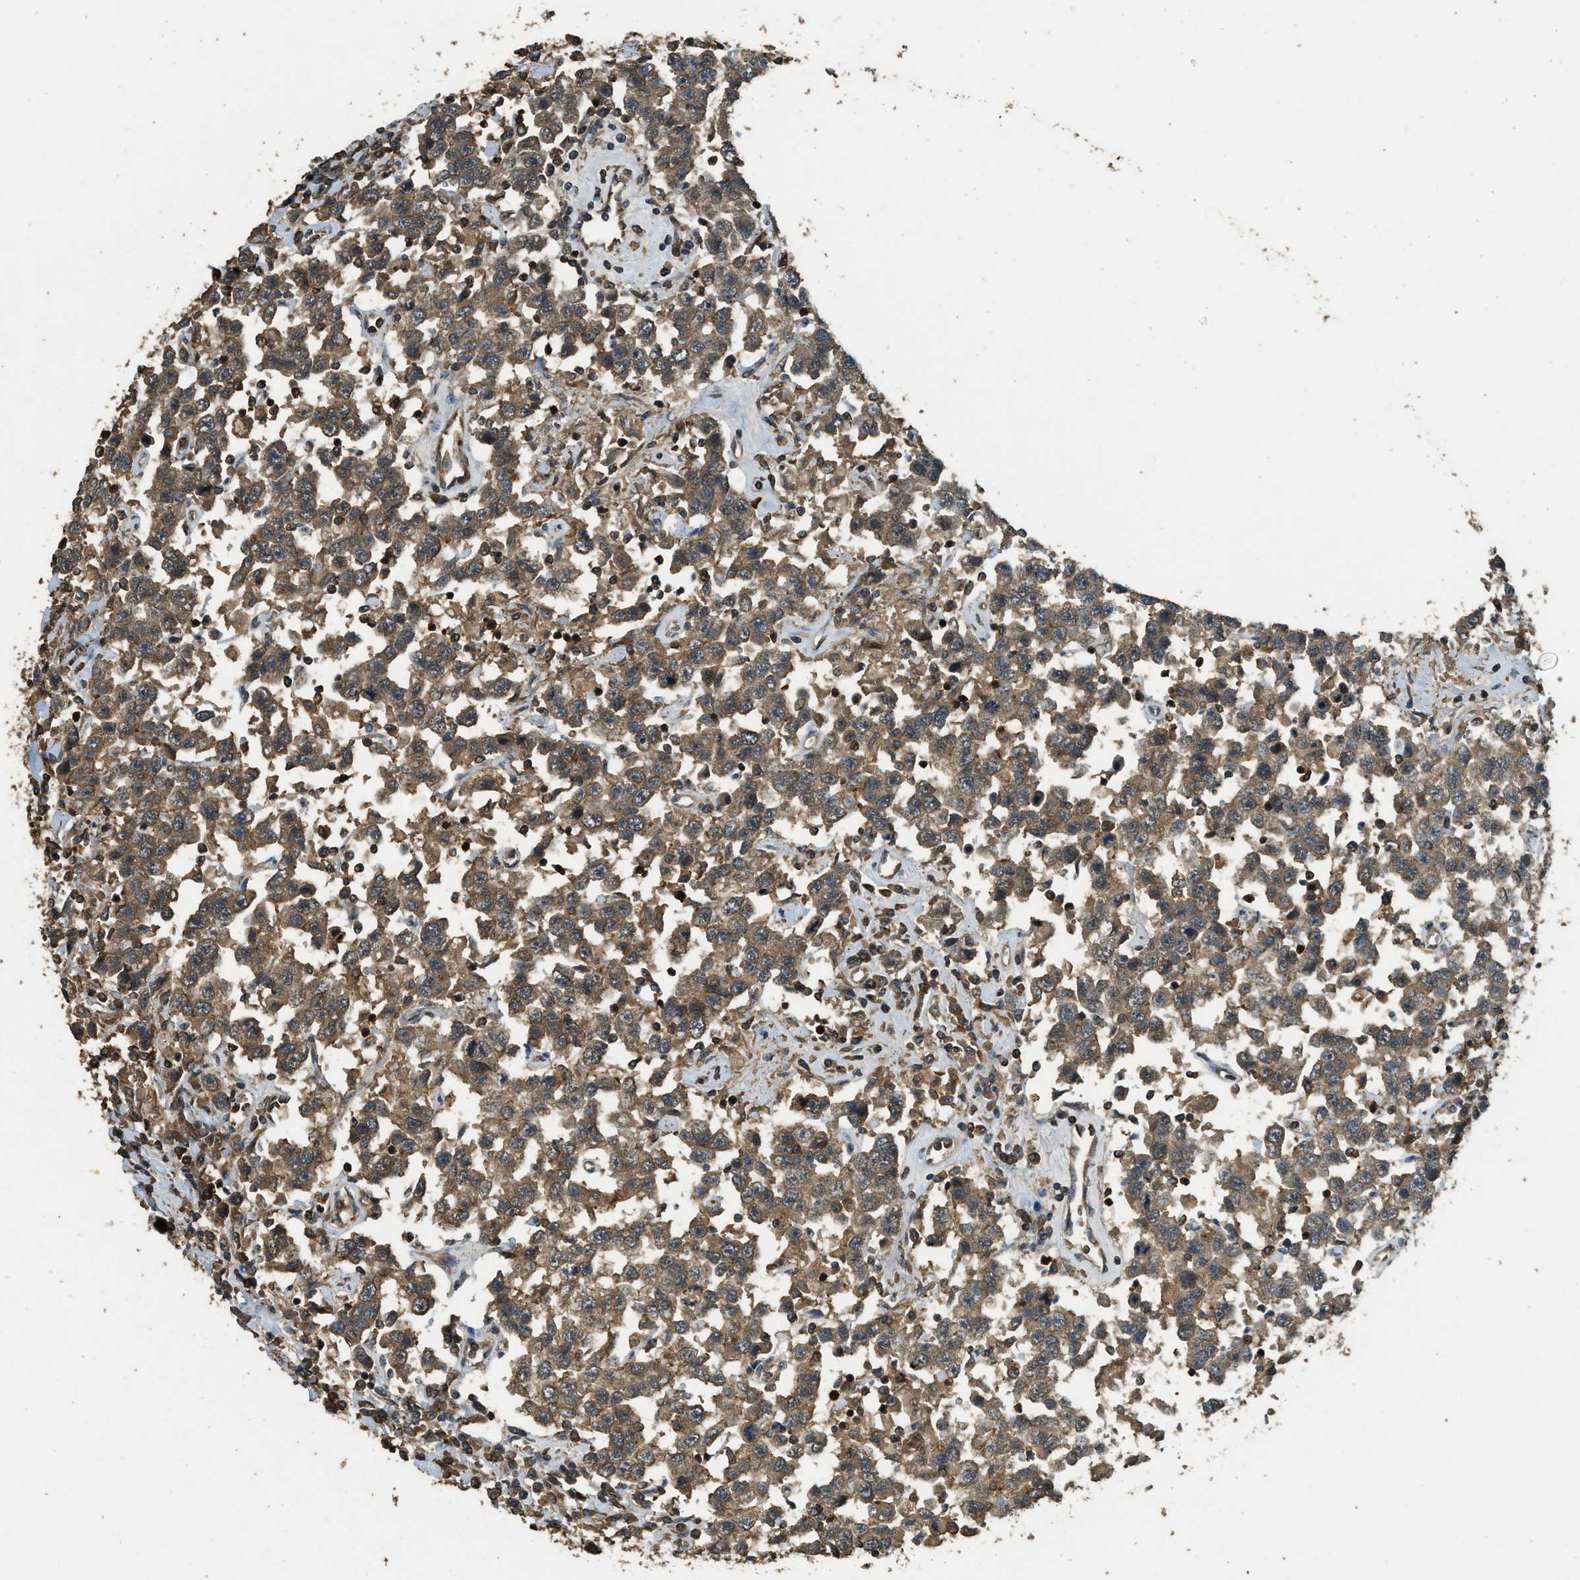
{"staining": {"intensity": "moderate", "quantity": ">75%", "location": "cytoplasmic/membranous"}, "tissue": "testis cancer", "cell_type": "Tumor cells", "image_type": "cancer", "snomed": [{"axis": "morphology", "description": "Seminoma, NOS"}, {"axis": "topography", "description": "Testis"}], "caption": "This photomicrograph exhibits IHC staining of seminoma (testis), with medium moderate cytoplasmic/membranous expression in approximately >75% of tumor cells.", "gene": "PPP6R3", "patient": {"sex": "male", "age": 41}}